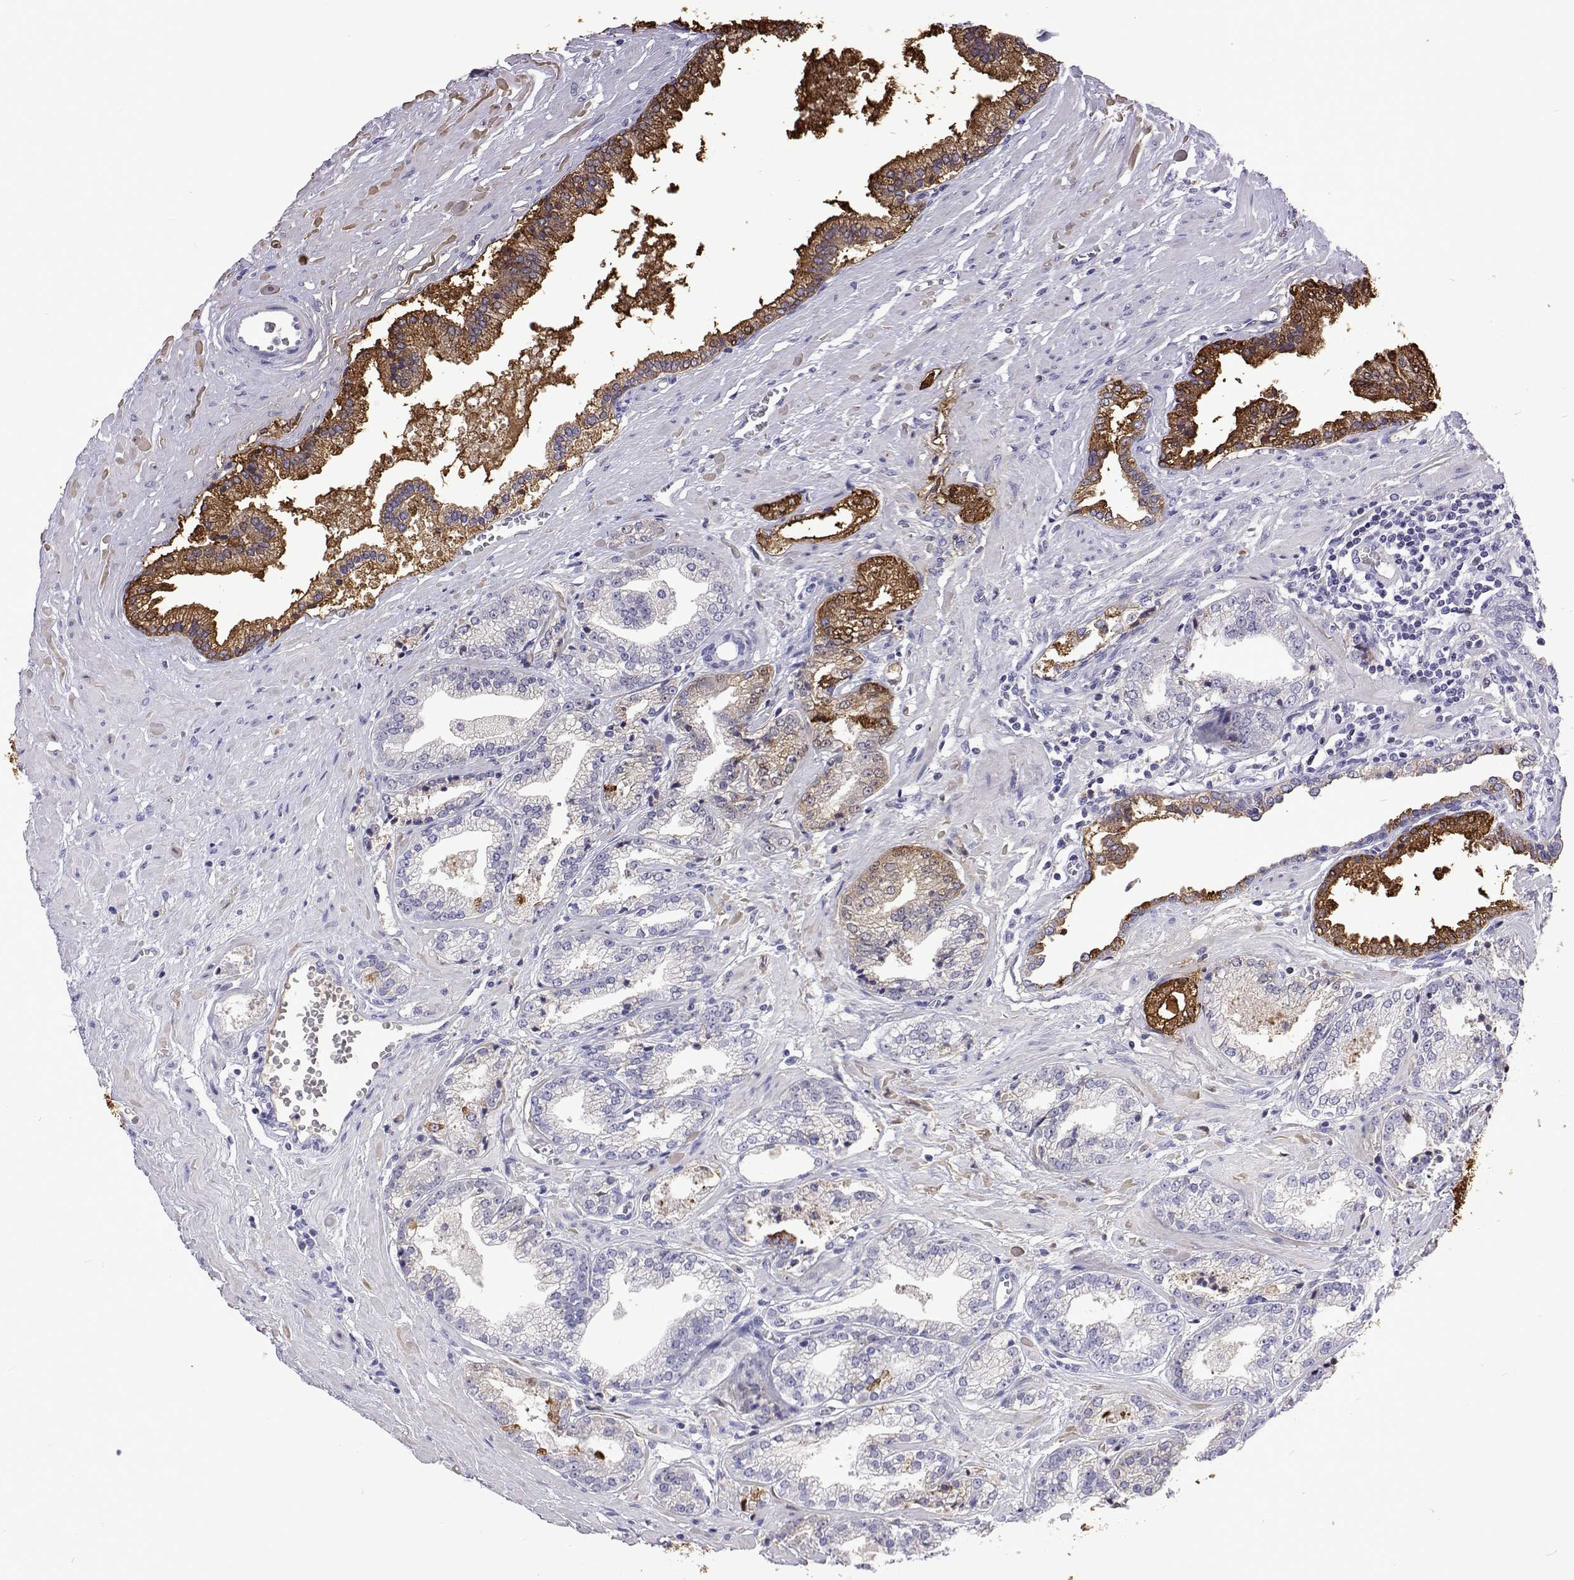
{"staining": {"intensity": "moderate", "quantity": "<25%", "location": "cytoplasmic/membranous"}, "tissue": "prostate cancer", "cell_type": "Tumor cells", "image_type": "cancer", "snomed": [{"axis": "morphology", "description": "Adenocarcinoma, Low grade"}, {"axis": "topography", "description": "Prostate"}], "caption": "IHC histopathology image of neoplastic tissue: human prostate cancer stained using IHC displays low levels of moderate protein expression localized specifically in the cytoplasmic/membranous of tumor cells, appearing as a cytoplasmic/membranous brown color.", "gene": "UMODL1", "patient": {"sex": "male", "age": 60}}